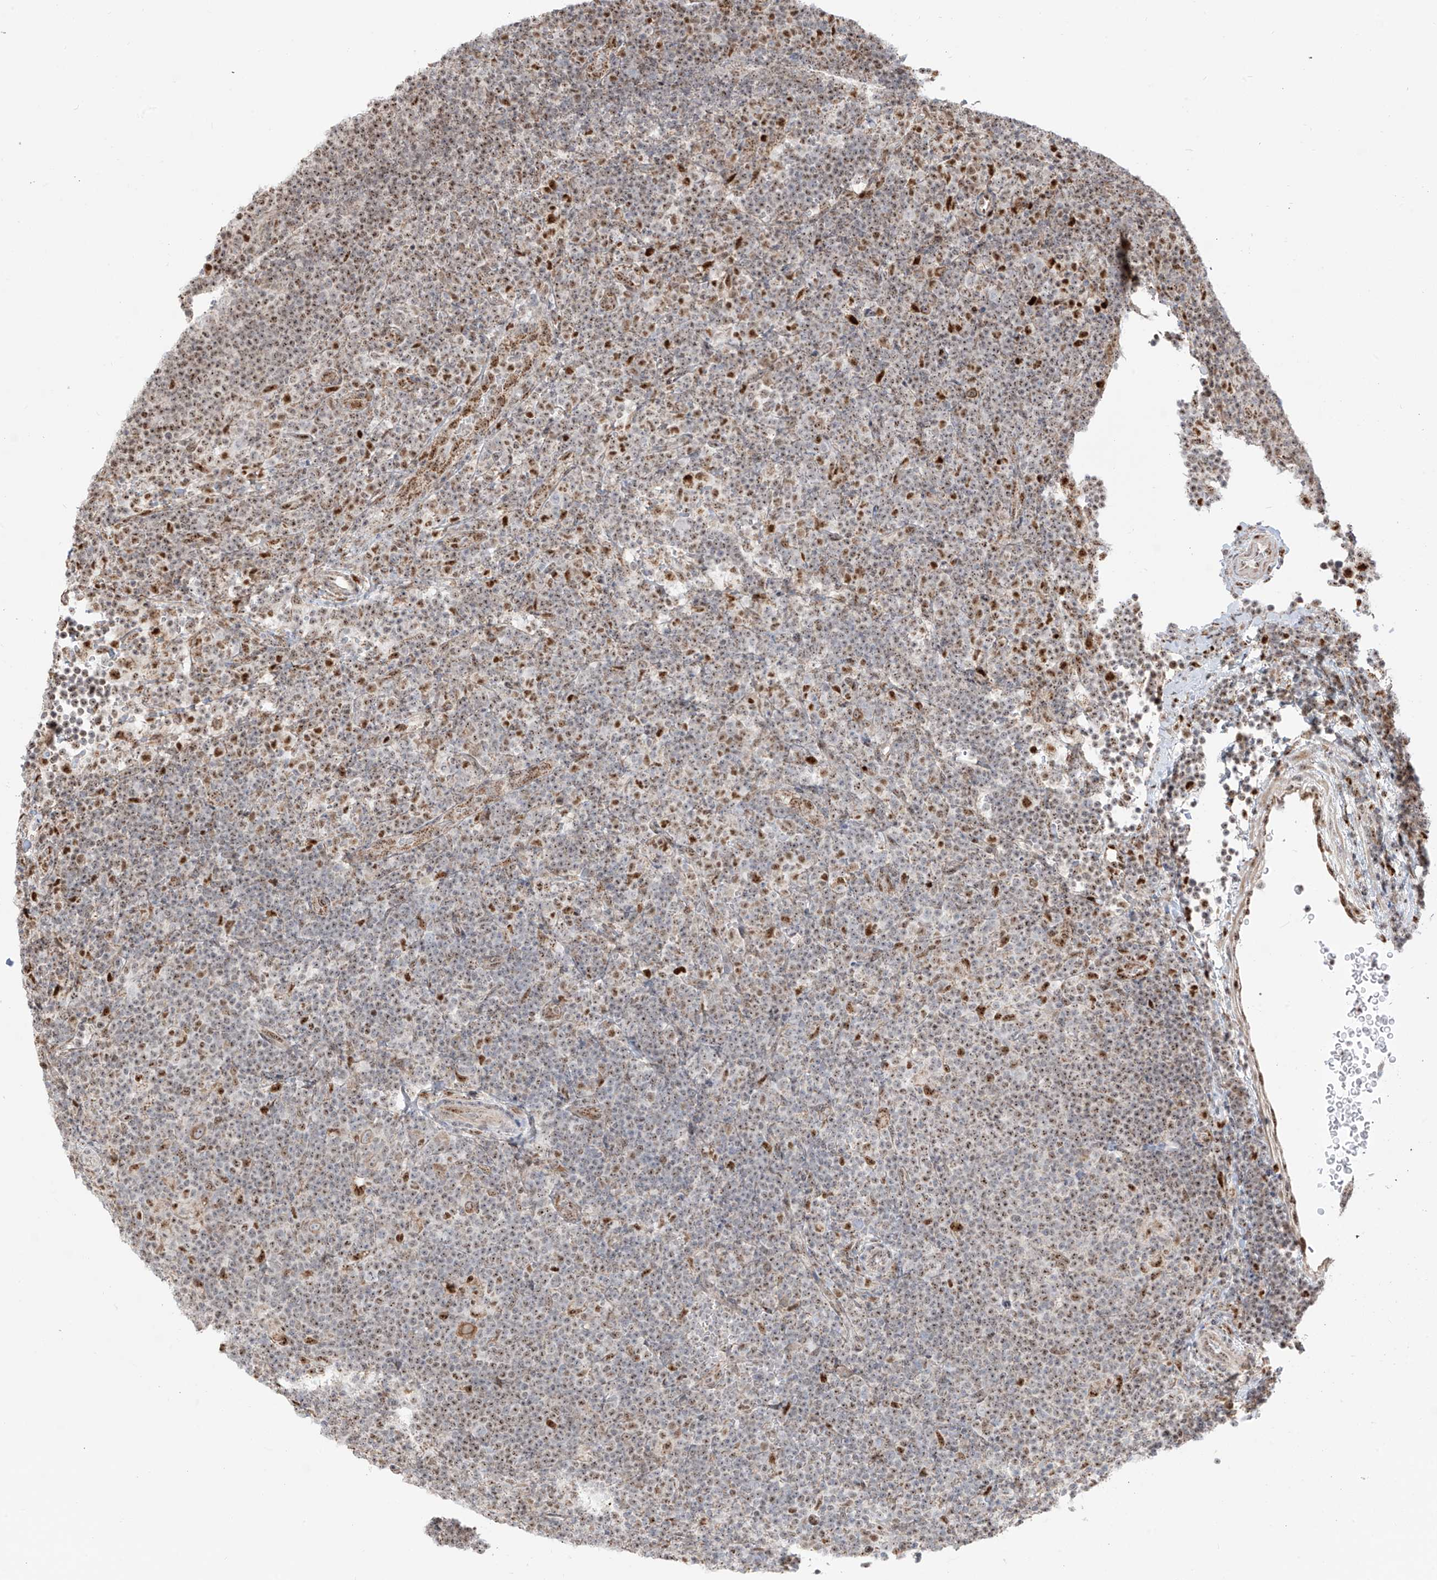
{"staining": {"intensity": "weak", "quantity": "25%-75%", "location": "cytoplasmic/membranous"}, "tissue": "lymphoma", "cell_type": "Tumor cells", "image_type": "cancer", "snomed": [{"axis": "morphology", "description": "Hodgkin's disease, NOS"}, {"axis": "topography", "description": "Lymph node"}], "caption": "Immunohistochemistry (DAB) staining of human Hodgkin's disease displays weak cytoplasmic/membranous protein expression in about 25%-75% of tumor cells.", "gene": "ZBTB8A", "patient": {"sex": "female", "age": 57}}